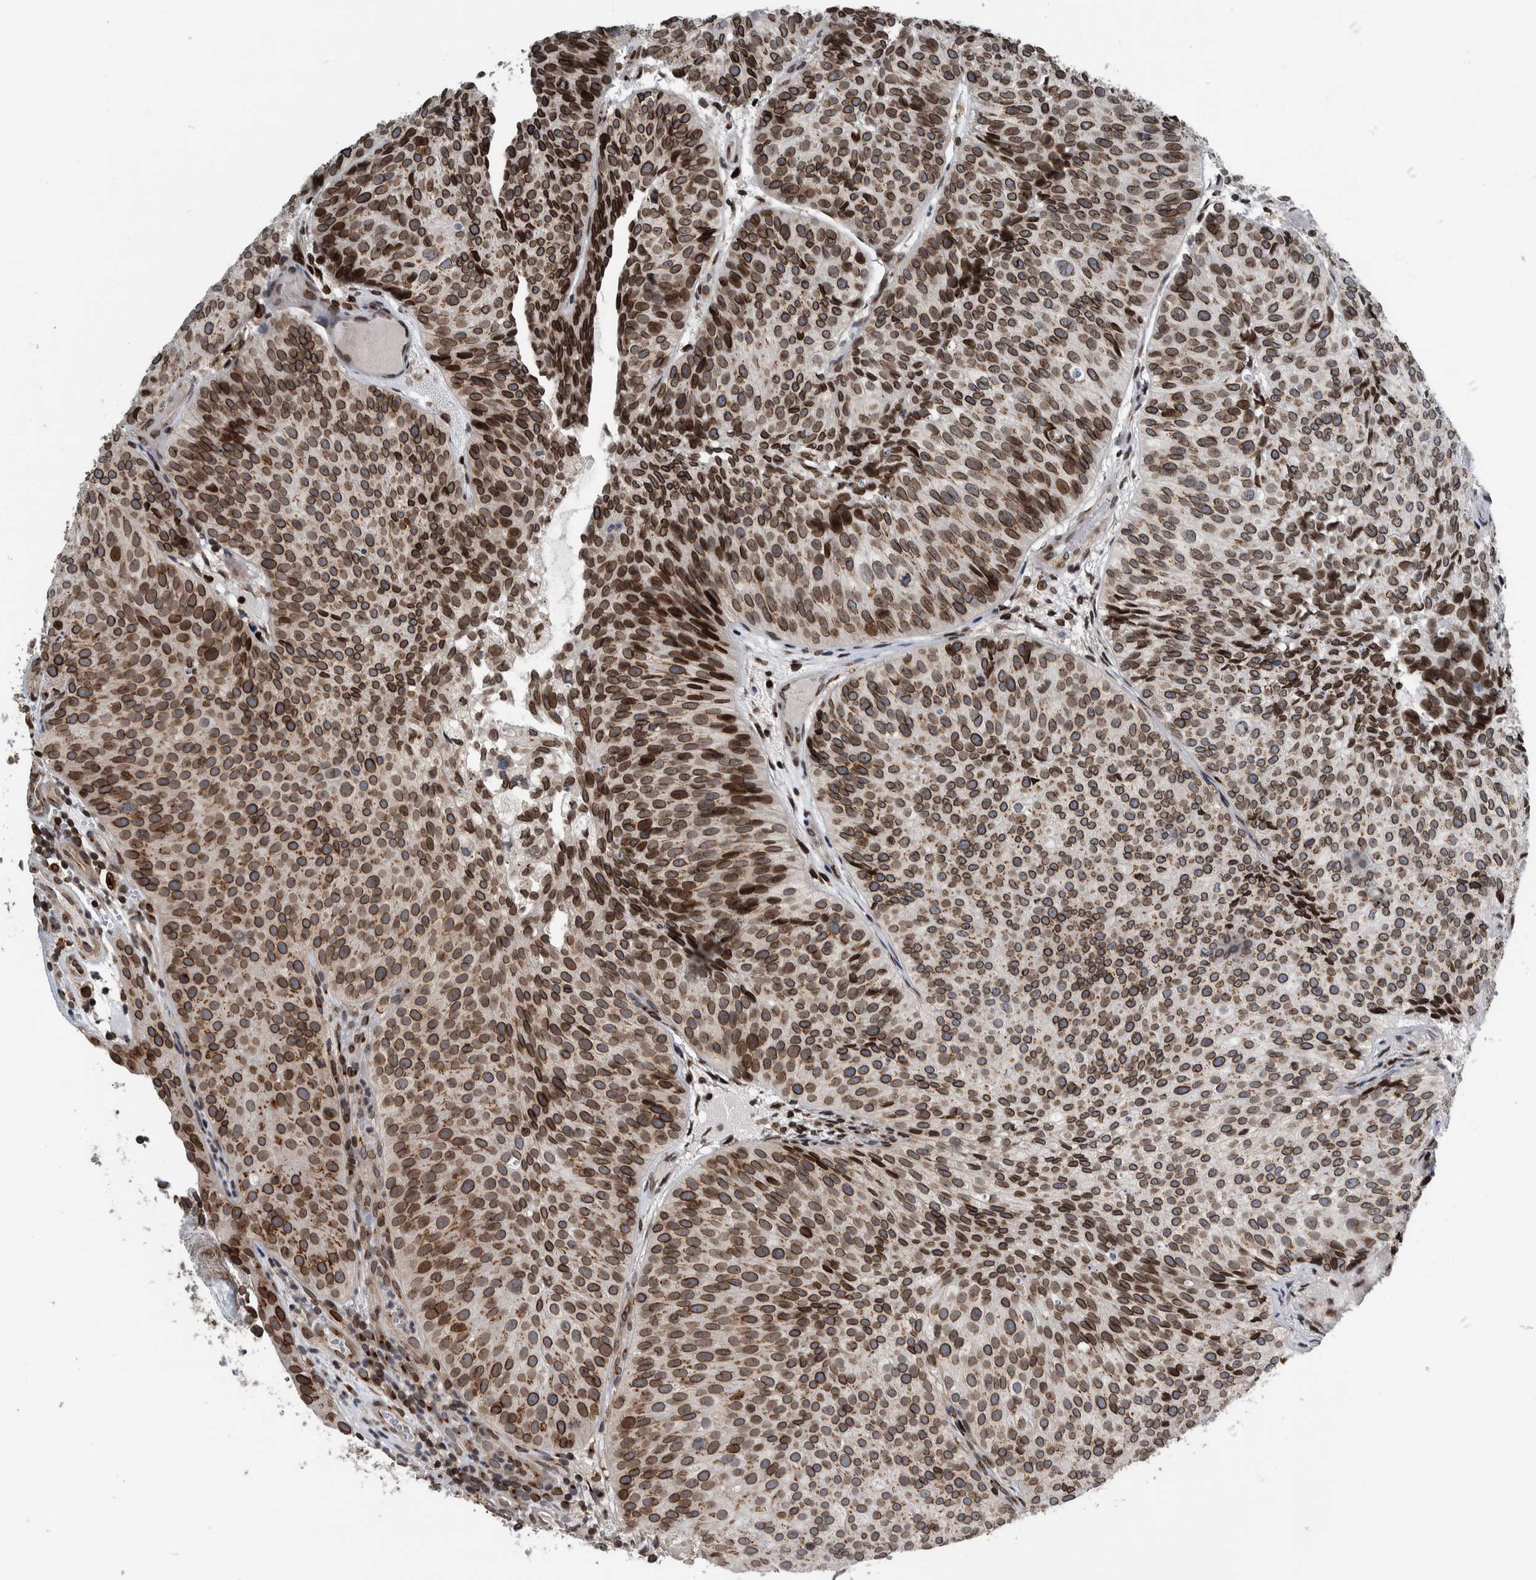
{"staining": {"intensity": "strong", "quantity": ">75%", "location": "cytoplasmic/membranous,nuclear"}, "tissue": "urothelial cancer", "cell_type": "Tumor cells", "image_type": "cancer", "snomed": [{"axis": "morphology", "description": "Urothelial carcinoma, Low grade"}, {"axis": "topography", "description": "Urinary bladder"}], "caption": "A high amount of strong cytoplasmic/membranous and nuclear staining is appreciated in approximately >75% of tumor cells in low-grade urothelial carcinoma tissue.", "gene": "FAM135B", "patient": {"sex": "male", "age": 86}}